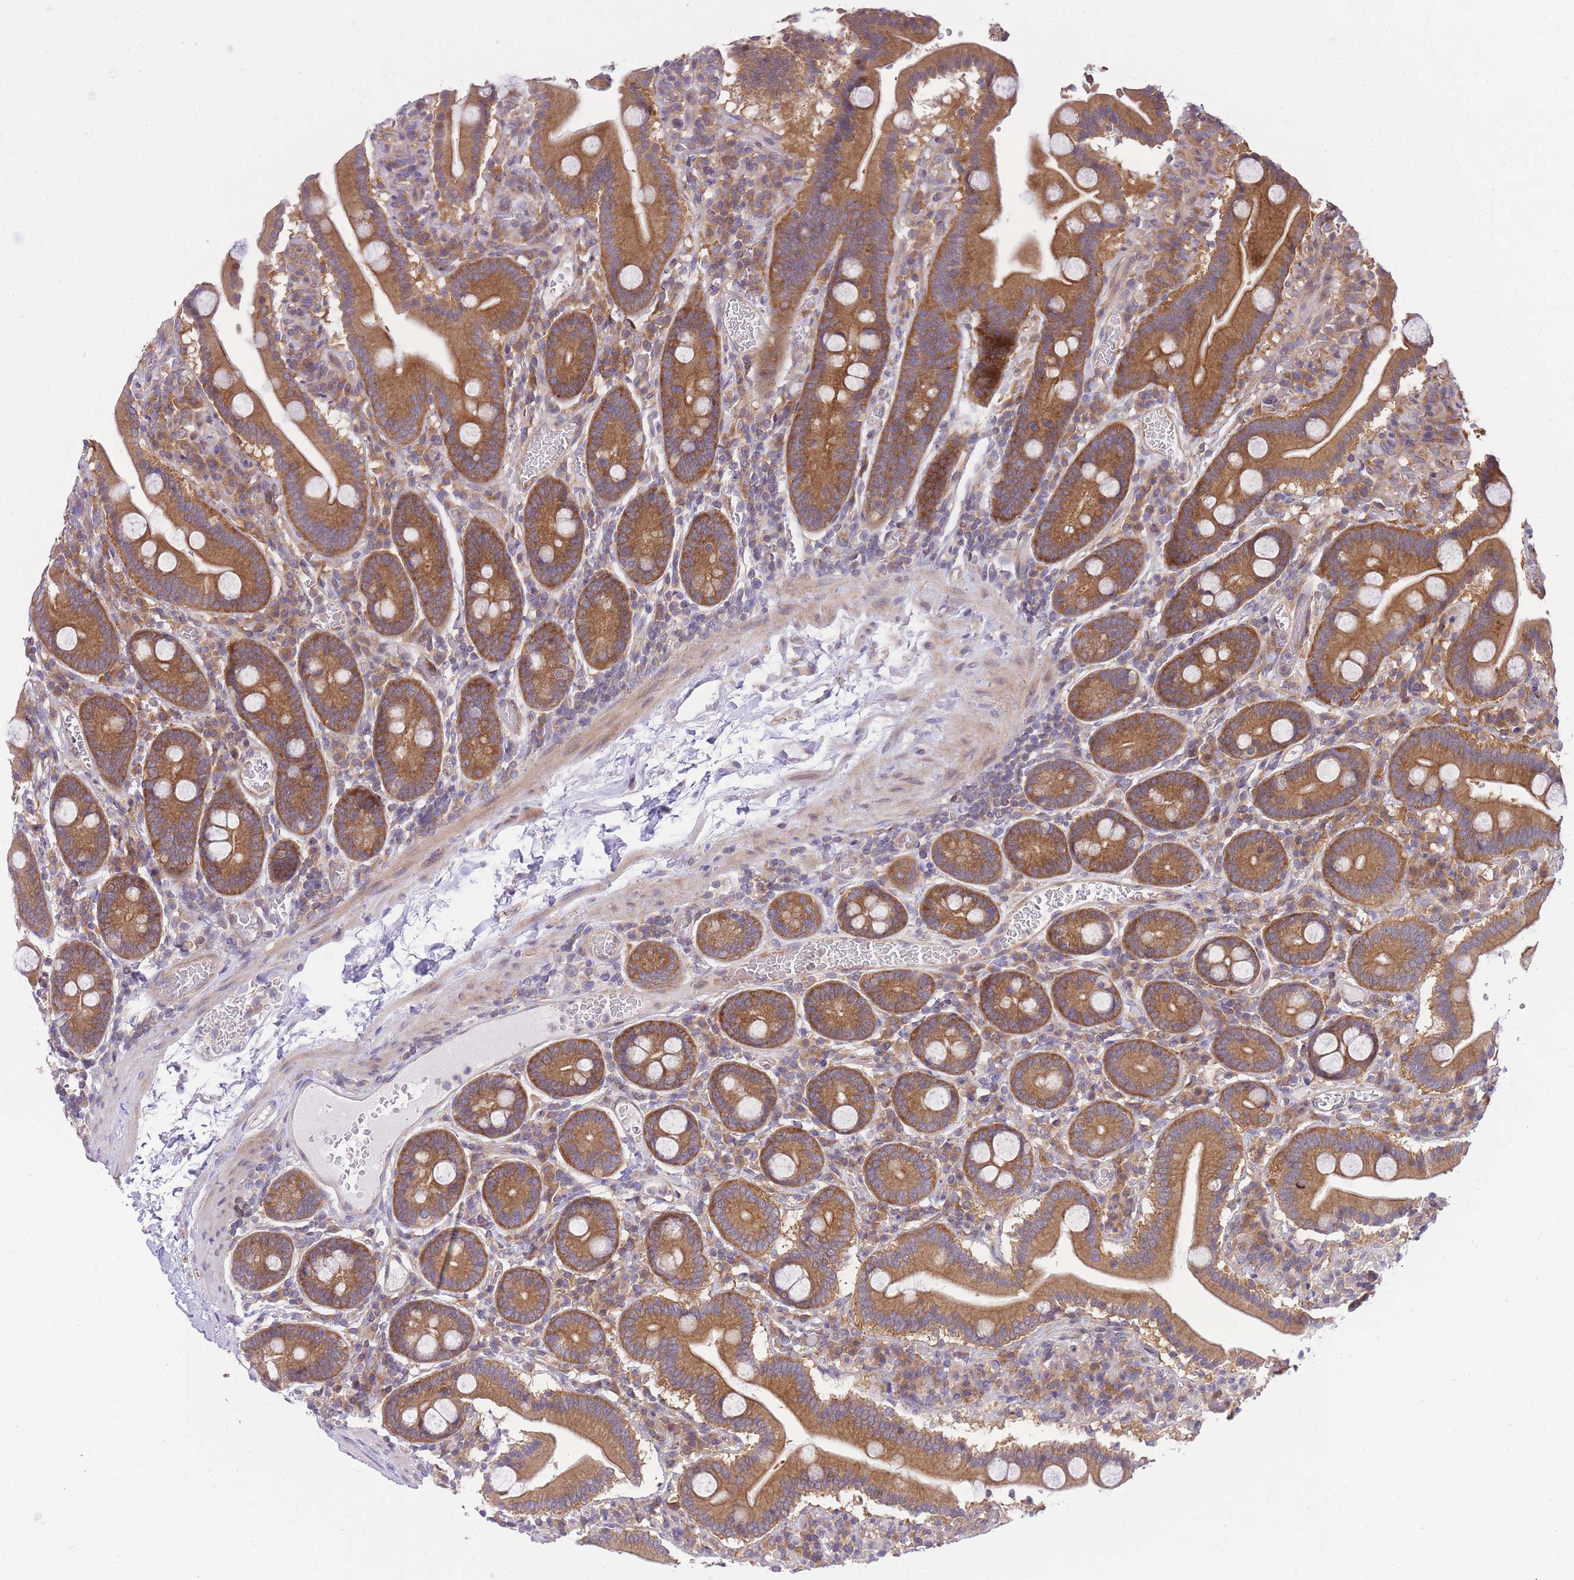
{"staining": {"intensity": "strong", "quantity": ">75%", "location": "cytoplasmic/membranous"}, "tissue": "duodenum", "cell_type": "Glandular cells", "image_type": "normal", "snomed": [{"axis": "morphology", "description": "Normal tissue, NOS"}, {"axis": "topography", "description": "Duodenum"}], "caption": "Immunohistochemistry micrograph of benign duodenum: duodenum stained using immunohistochemistry exhibits high levels of strong protein expression localized specifically in the cytoplasmic/membranous of glandular cells, appearing as a cytoplasmic/membranous brown color.", "gene": "EIF2B2", "patient": {"sex": "male", "age": 55}}